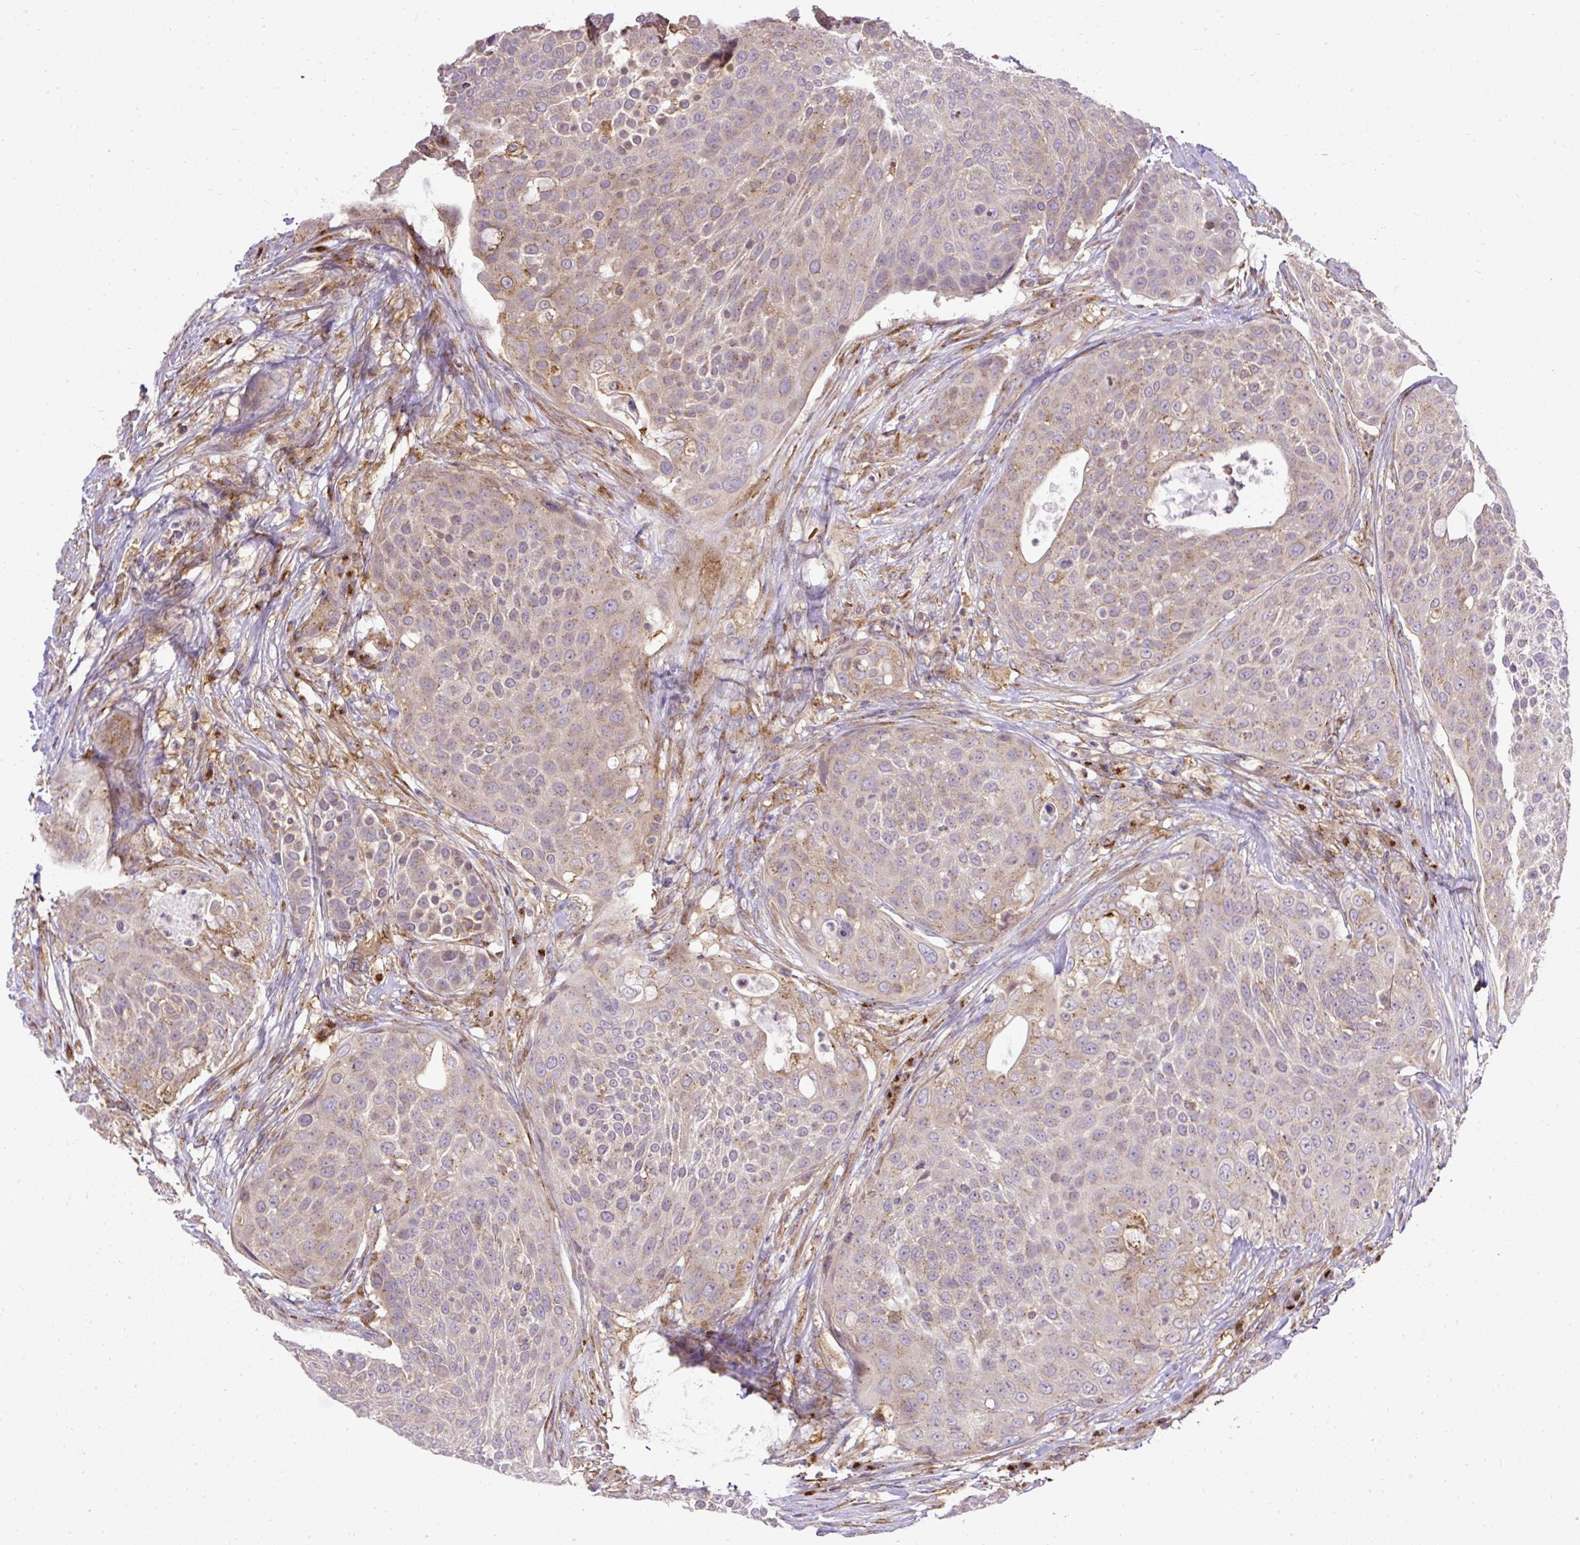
{"staining": {"intensity": "weak", "quantity": "25%-75%", "location": "cytoplasmic/membranous"}, "tissue": "urothelial cancer", "cell_type": "Tumor cells", "image_type": "cancer", "snomed": [{"axis": "morphology", "description": "Urothelial carcinoma, High grade"}, {"axis": "topography", "description": "Urinary bladder"}], "caption": "Immunohistochemistry (IHC) histopathology image of neoplastic tissue: urothelial cancer stained using IHC demonstrates low levels of weak protein expression localized specifically in the cytoplasmic/membranous of tumor cells, appearing as a cytoplasmic/membranous brown color.", "gene": "SMC4", "patient": {"sex": "female", "age": 63}}